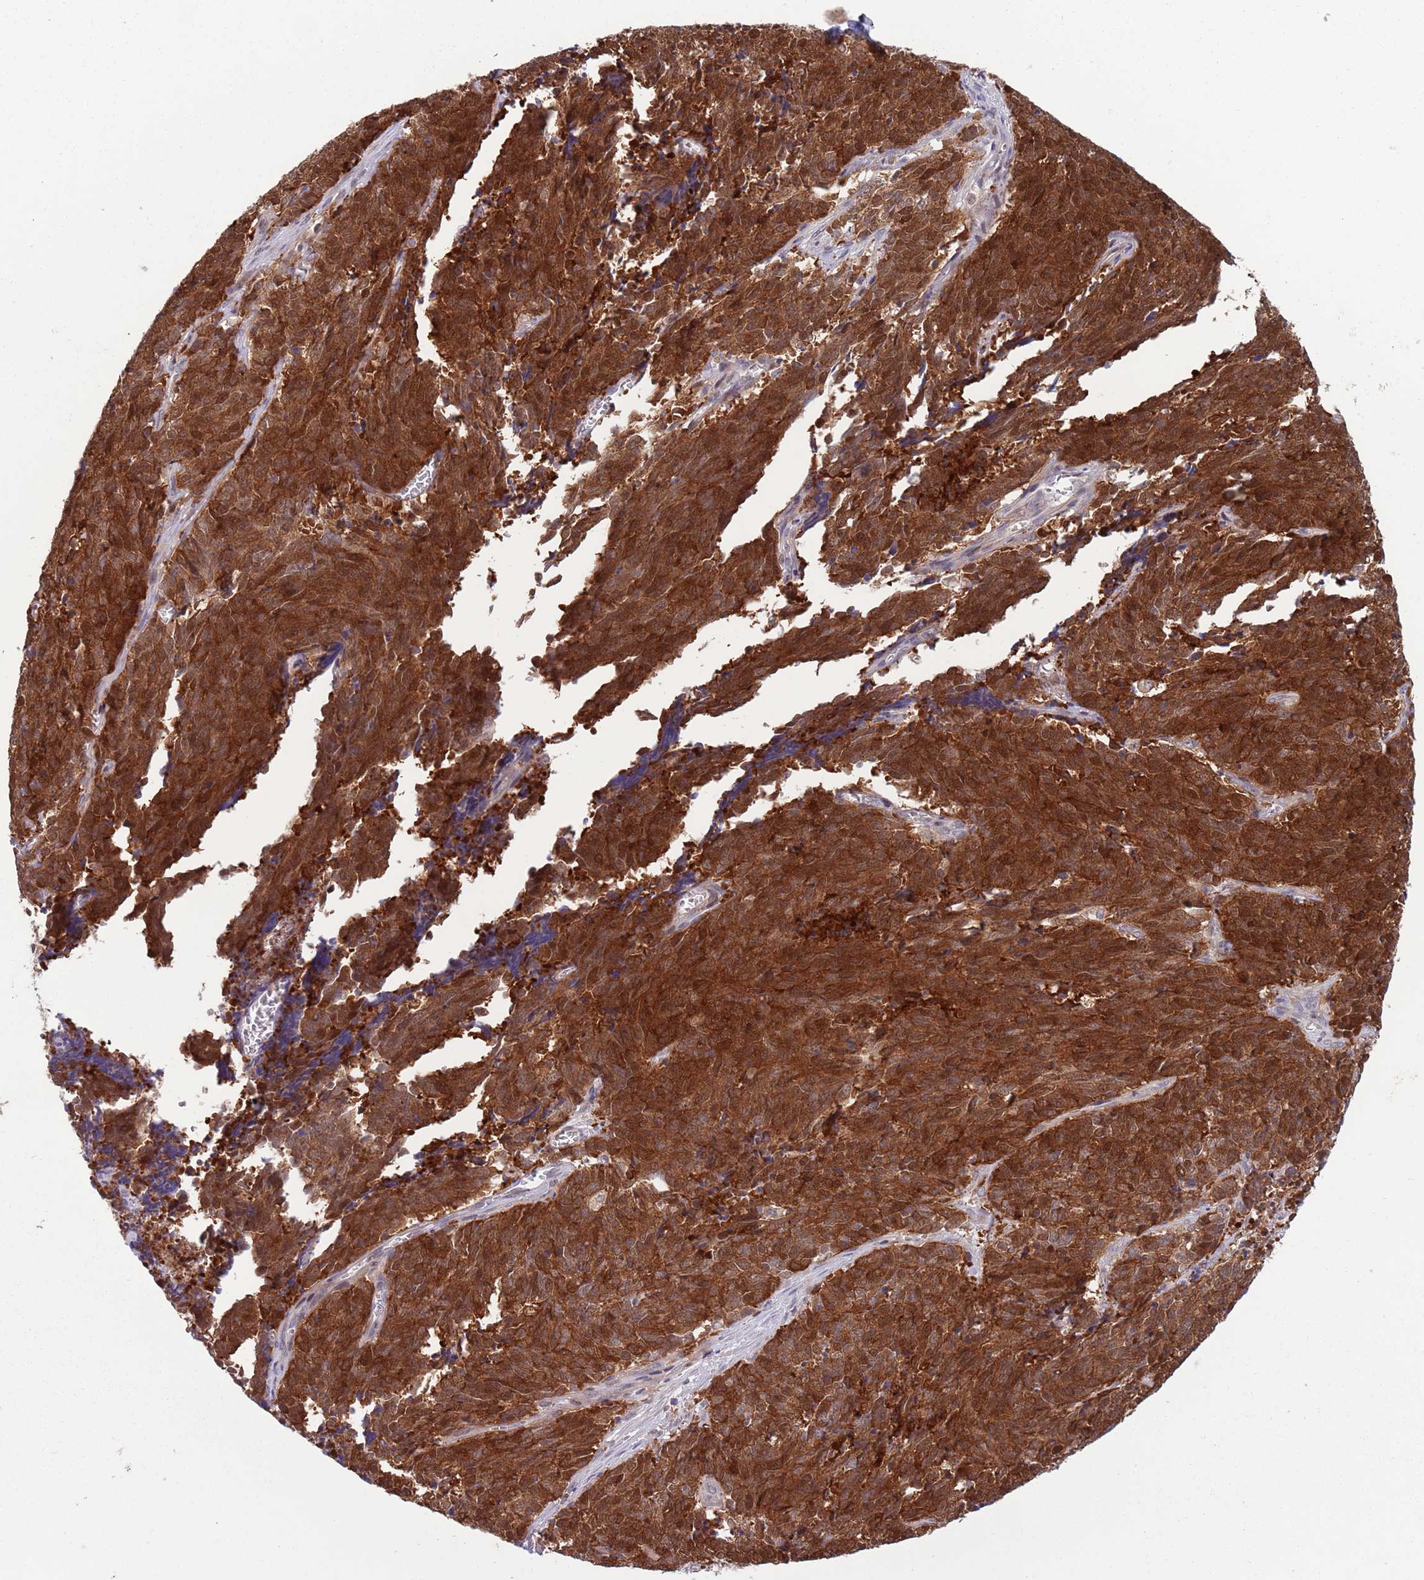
{"staining": {"intensity": "strong", "quantity": ">75%", "location": "cytoplasmic/membranous,nuclear"}, "tissue": "cervical cancer", "cell_type": "Tumor cells", "image_type": "cancer", "snomed": [{"axis": "morphology", "description": "Squamous cell carcinoma, NOS"}, {"axis": "topography", "description": "Cervix"}], "caption": "Human cervical squamous cell carcinoma stained for a protein (brown) exhibits strong cytoplasmic/membranous and nuclear positive positivity in about >75% of tumor cells.", "gene": "CLNS1A", "patient": {"sex": "female", "age": 29}}